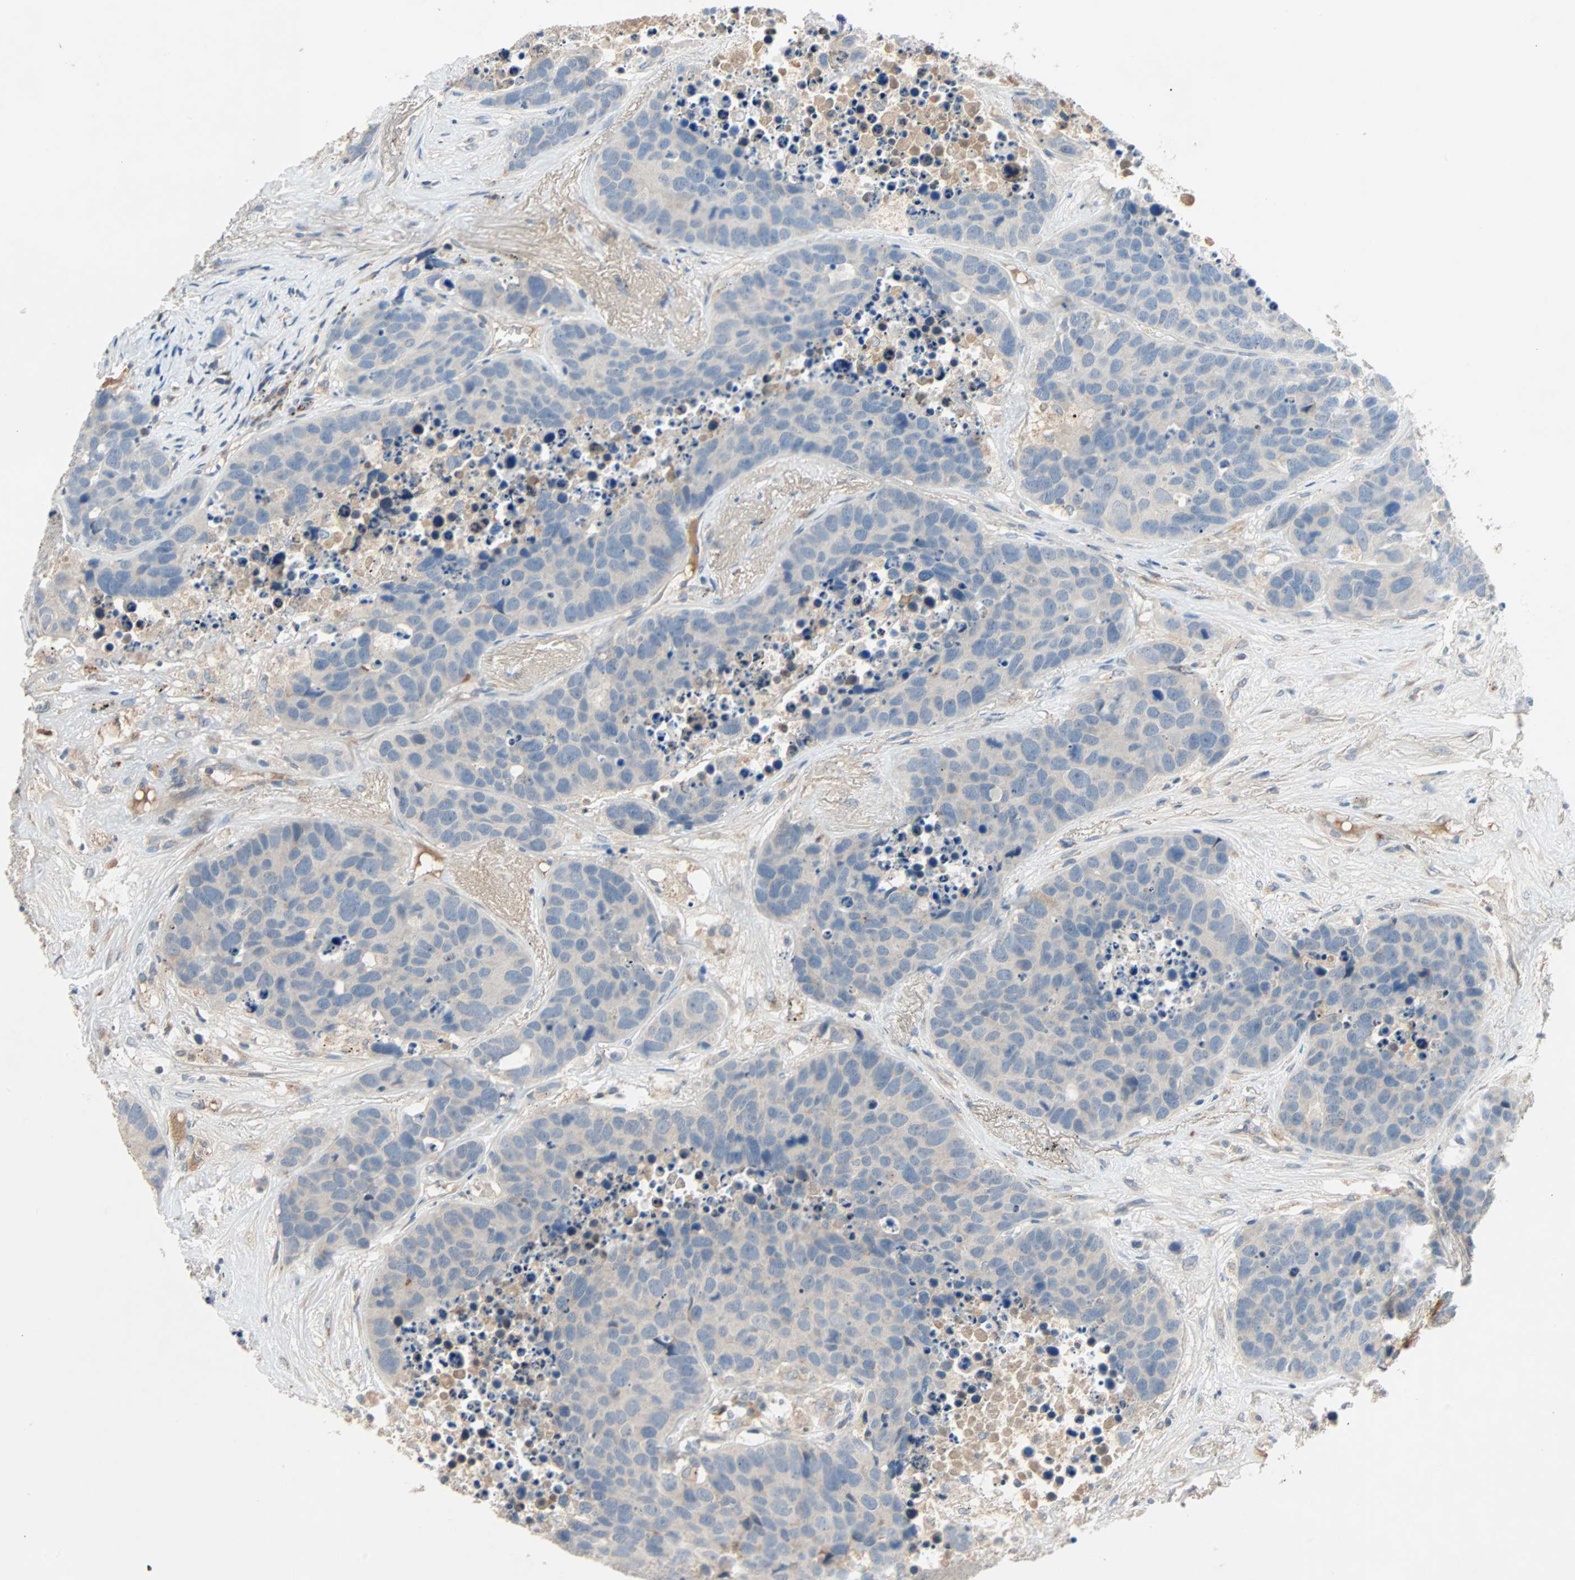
{"staining": {"intensity": "negative", "quantity": "none", "location": "none"}, "tissue": "carcinoid", "cell_type": "Tumor cells", "image_type": "cancer", "snomed": [{"axis": "morphology", "description": "Carcinoid, malignant, NOS"}, {"axis": "topography", "description": "Lung"}], "caption": "High power microscopy image of an IHC histopathology image of carcinoid, revealing no significant positivity in tumor cells.", "gene": "XYLT1", "patient": {"sex": "male", "age": 60}}